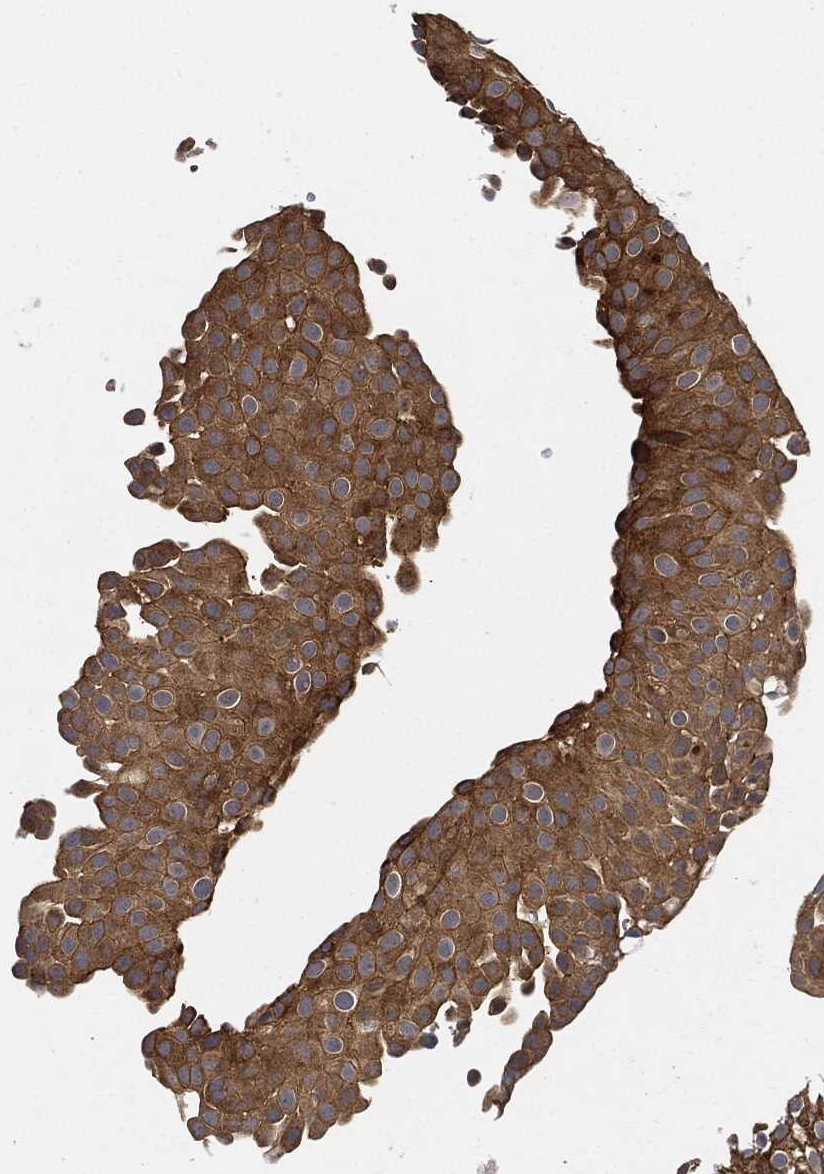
{"staining": {"intensity": "strong", "quantity": "25%-75%", "location": "cytoplasmic/membranous"}, "tissue": "urothelial cancer", "cell_type": "Tumor cells", "image_type": "cancer", "snomed": [{"axis": "morphology", "description": "Urothelial carcinoma, Low grade"}, {"axis": "topography", "description": "Urinary bladder"}], "caption": "This micrograph exhibits urothelial cancer stained with immunohistochemistry to label a protein in brown. The cytoplasmic/membranous of tumor cells show strong positivity for the protein. Nuclei are counter-stained blue.", "gene": "MAP3K3", "patient": {"sex": "male", "age": 78}}